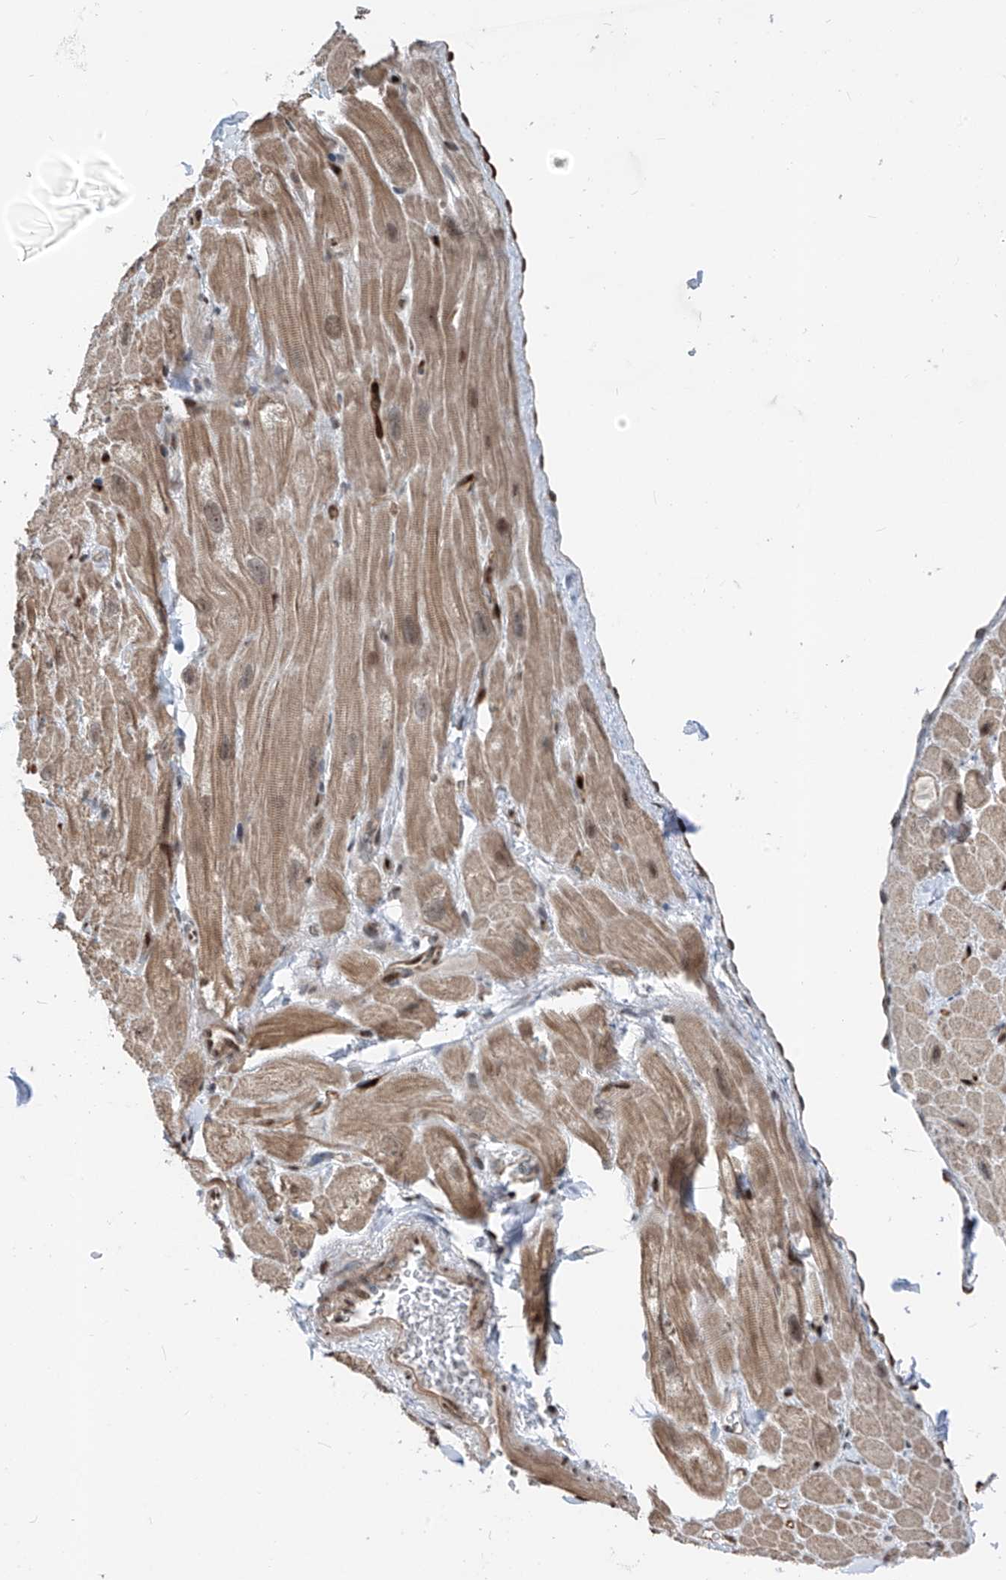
{"staining": {"intensity": "moderate", "quantity": "25%-75%", "location": "cytoplasmic/membranous,nuclear"}, "tissue": "heart muscle", "cell_type": "Cardiomyocytes", "image_type": "normal", "snomed": [{"axis": "morphology", "description": "Normal tissue, NOS"}, {"axis": "topography", "description": "Heart"}], "caption": "Immunohistochemical staining of benign heart muscle exhibits medium levels of moderate cytoplasmic/membranous,nuclear staining in about 25%-75% of cardiomyocytes.", "gene": "RBP7", "patient": {"sex": "male", "age": 49}}